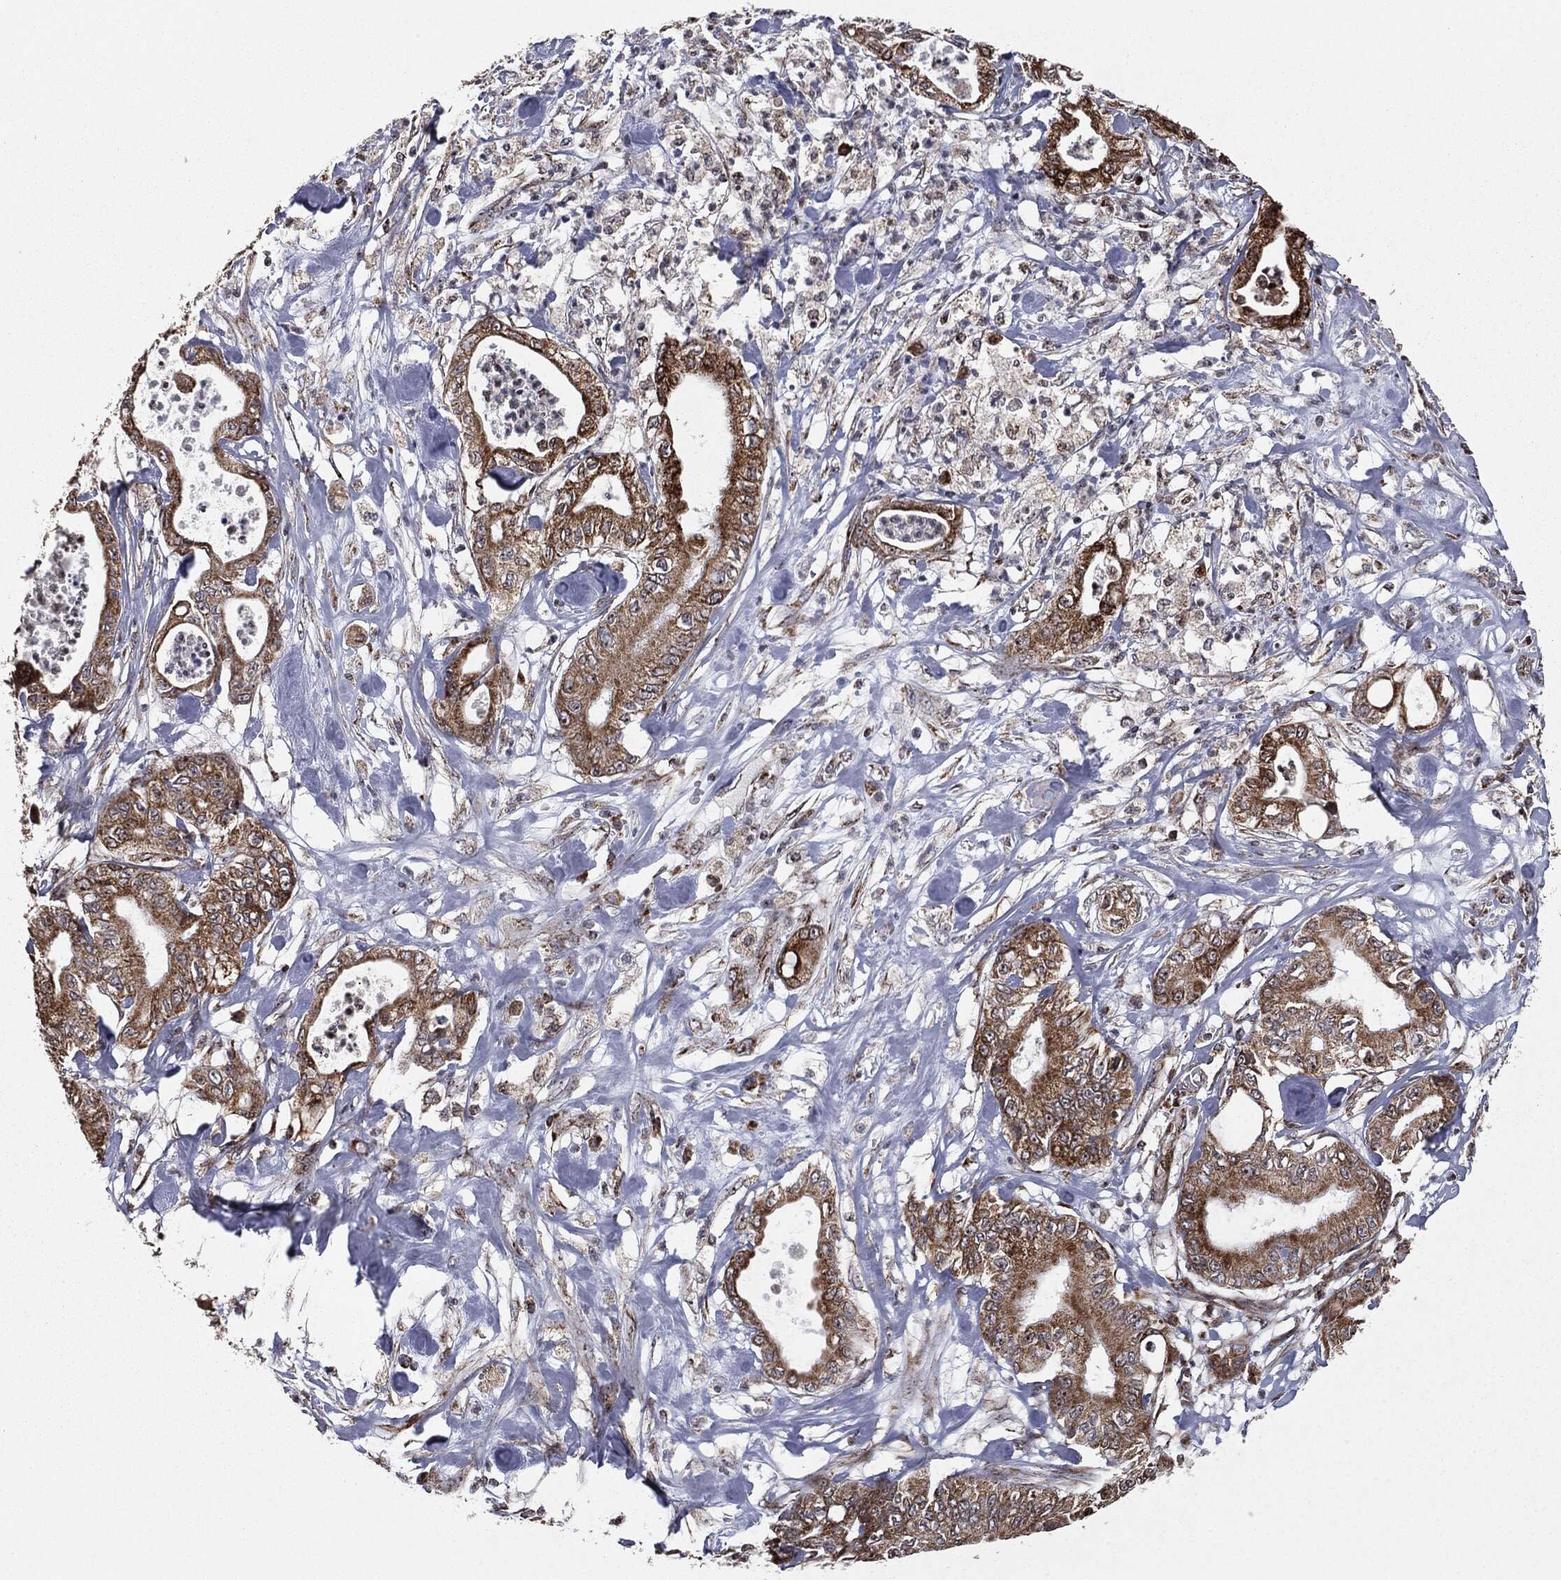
{"staining": {"intensity": "moderate", "quantity": ">75%", "location": "cytoplasmic/membranous"}, "tissue": "pancreatic cancer", "cell_type": "Tumor cells", "image_type": "cancer", "snomed": [{"axis": "morphology", "description": "Adenocarcinoma, NOS"}, {"axis": "topography", "description": "Pancreas"}], "caption": "Pancreatic cancer stained for a protein displays moderate cytoplasmic/membranous positivity in tumor cells. The protein is shown in brown color, while the nuclei are stained blue.", "gene": "CHCHD2", "patient": {"sex": "male", "age": 71}}